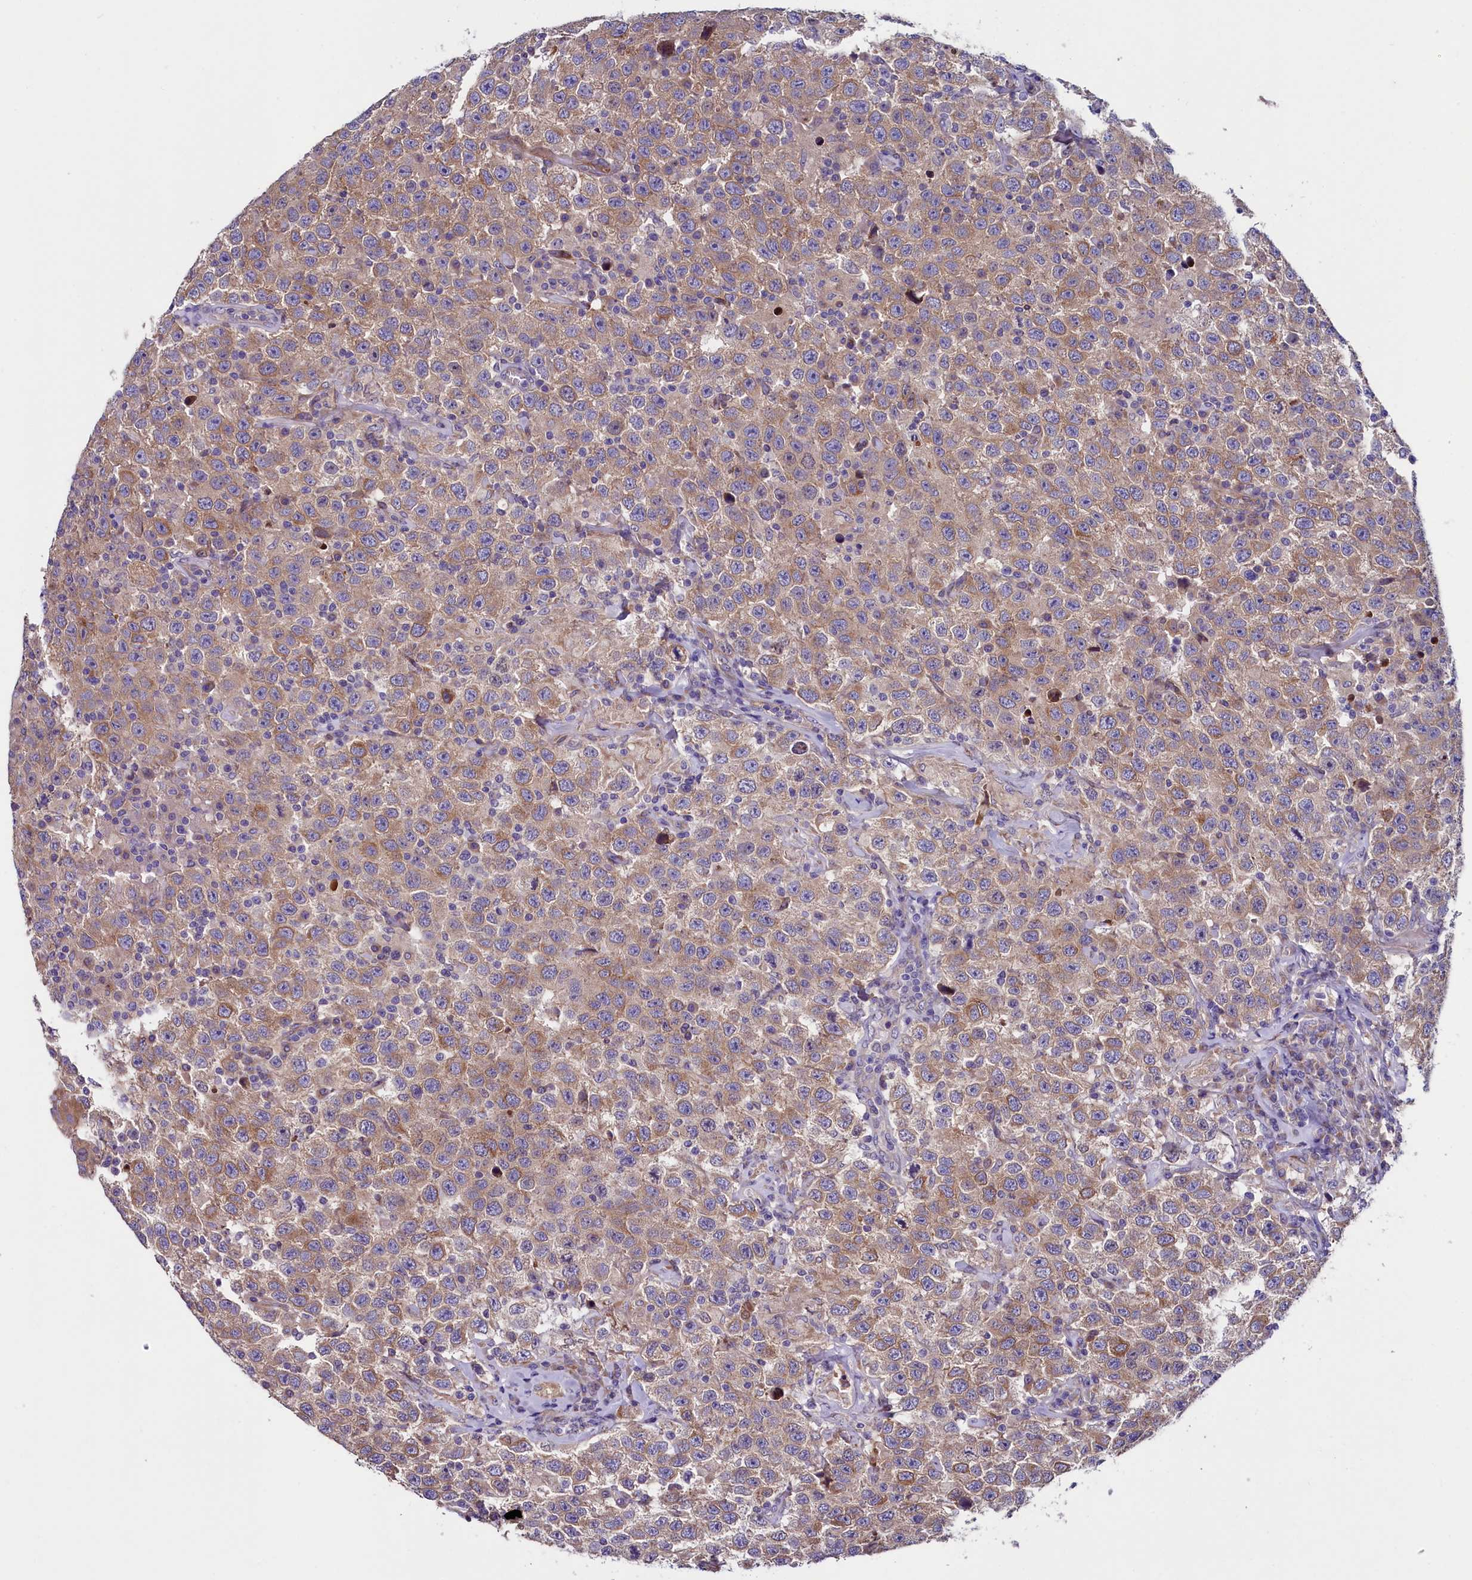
{"staining": {"intensity": "moderate", "quantity": ">75%", "location": "cytoplasmic/membranous"}, "tissue": "testis cancer", "cell_type": "Tumor cells", "image_type": "cancer", "snomed": [{"axis": "morphology", "description": "Seminoma, NOS"}, {"axis": "topography", "description": "Testis"}], "caption": "Approximately >75% of tumor cells in human testis cancer show moderate cytoplasmic/membranous protein expression as visualized by brown immunohistochemical staining.", "gene": "GPR108", "patient": {"sex": "male", "age": 41}}